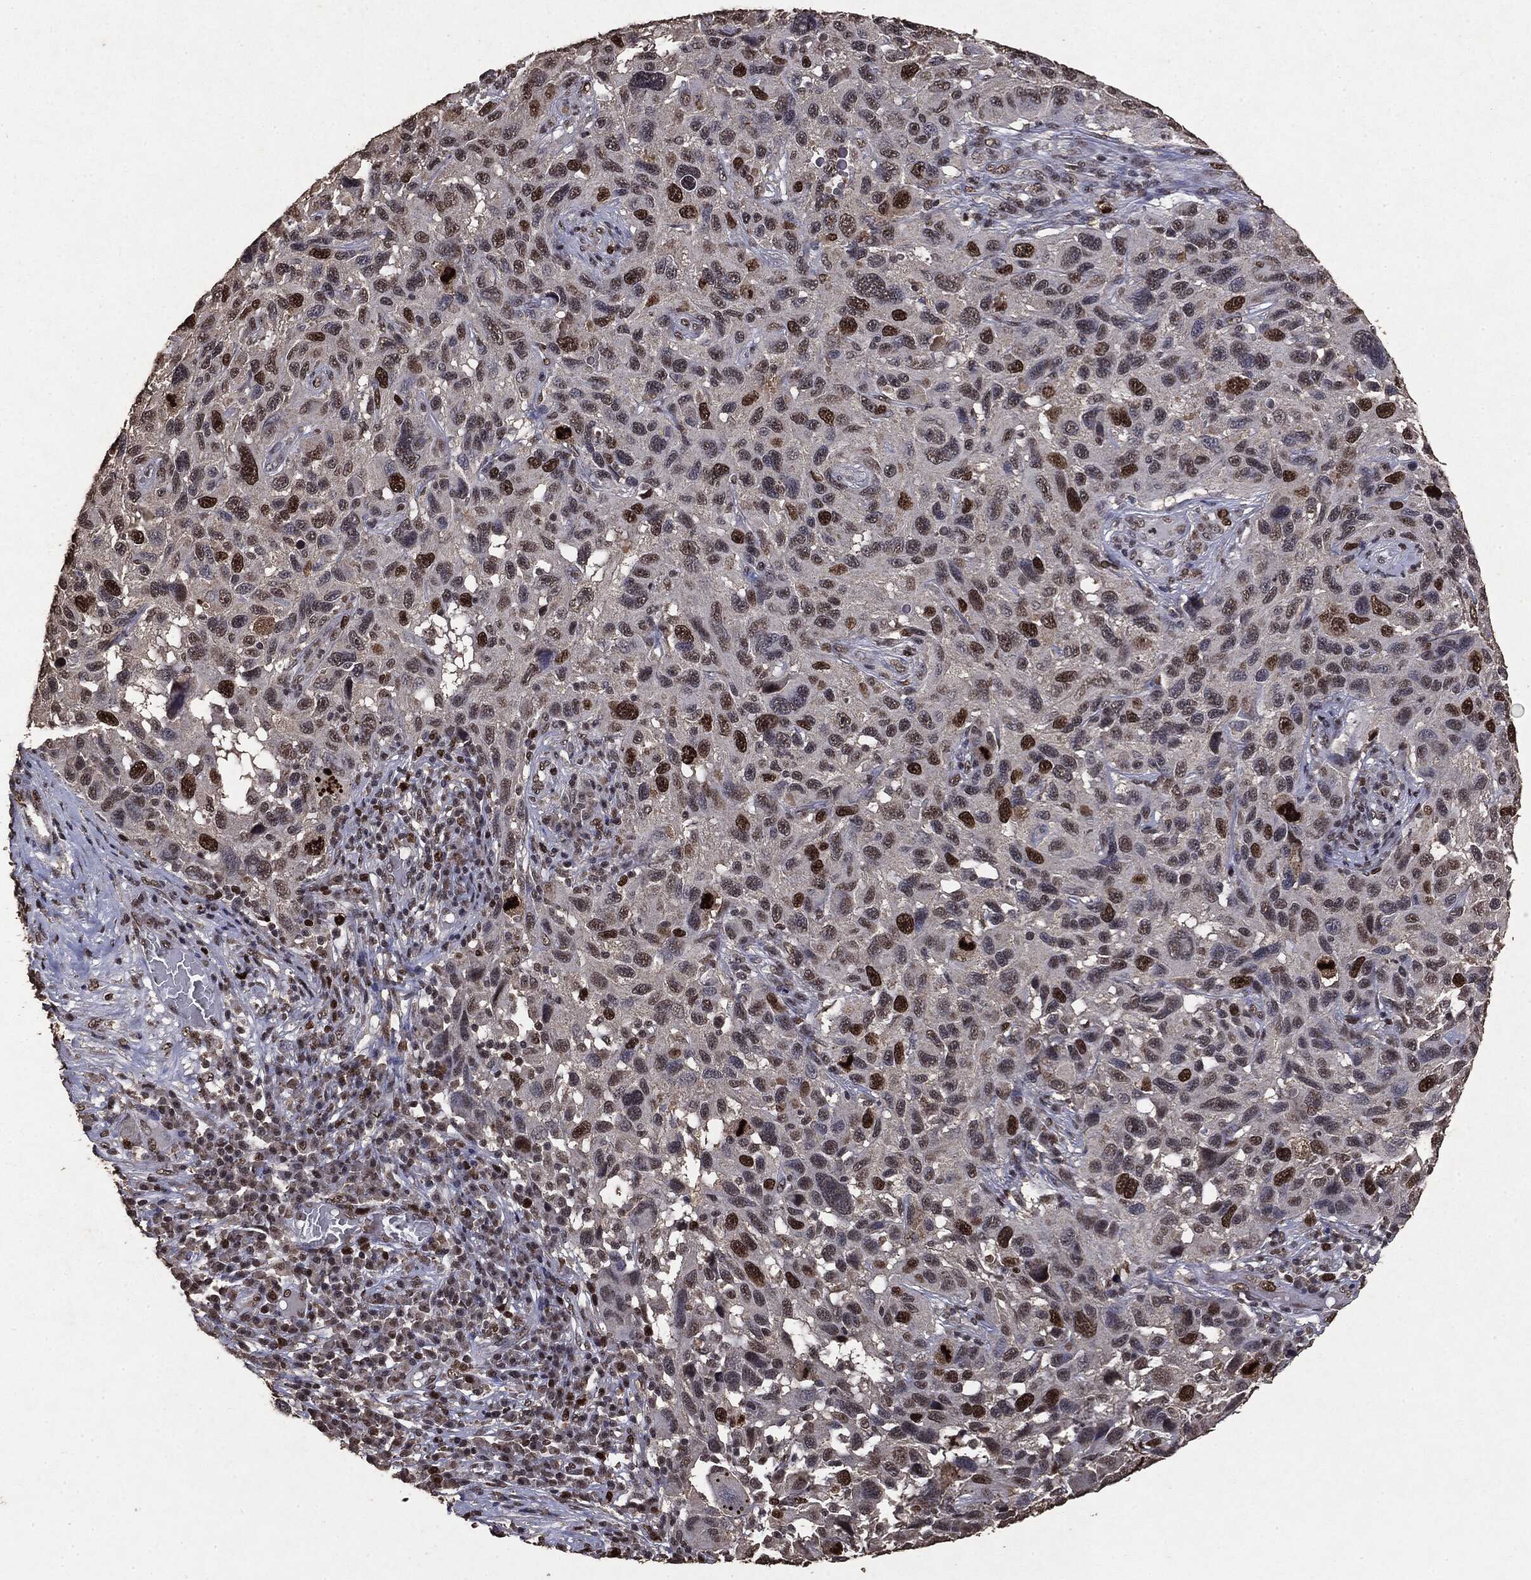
{"staining": {"intensity": "strong", "quantity": "<25%", "location": "nuclear"}, "tissue": "melanoma", "cell_type": "Tumor cells", "image_type": "cancer", "snomed": [{"axis": "morphology", "description": "Malignant melanoma, NOS"}, {"axis": "topography", "description": "Skin"}], "caption": "A high-resolution photomicrograph shows immunohistochemistry staining of melanoma, which shows strong nuclear positivity in about <25% of tumor cells.", "gene": "RAD18", "patient": {"sex": "male", "age": 53}}